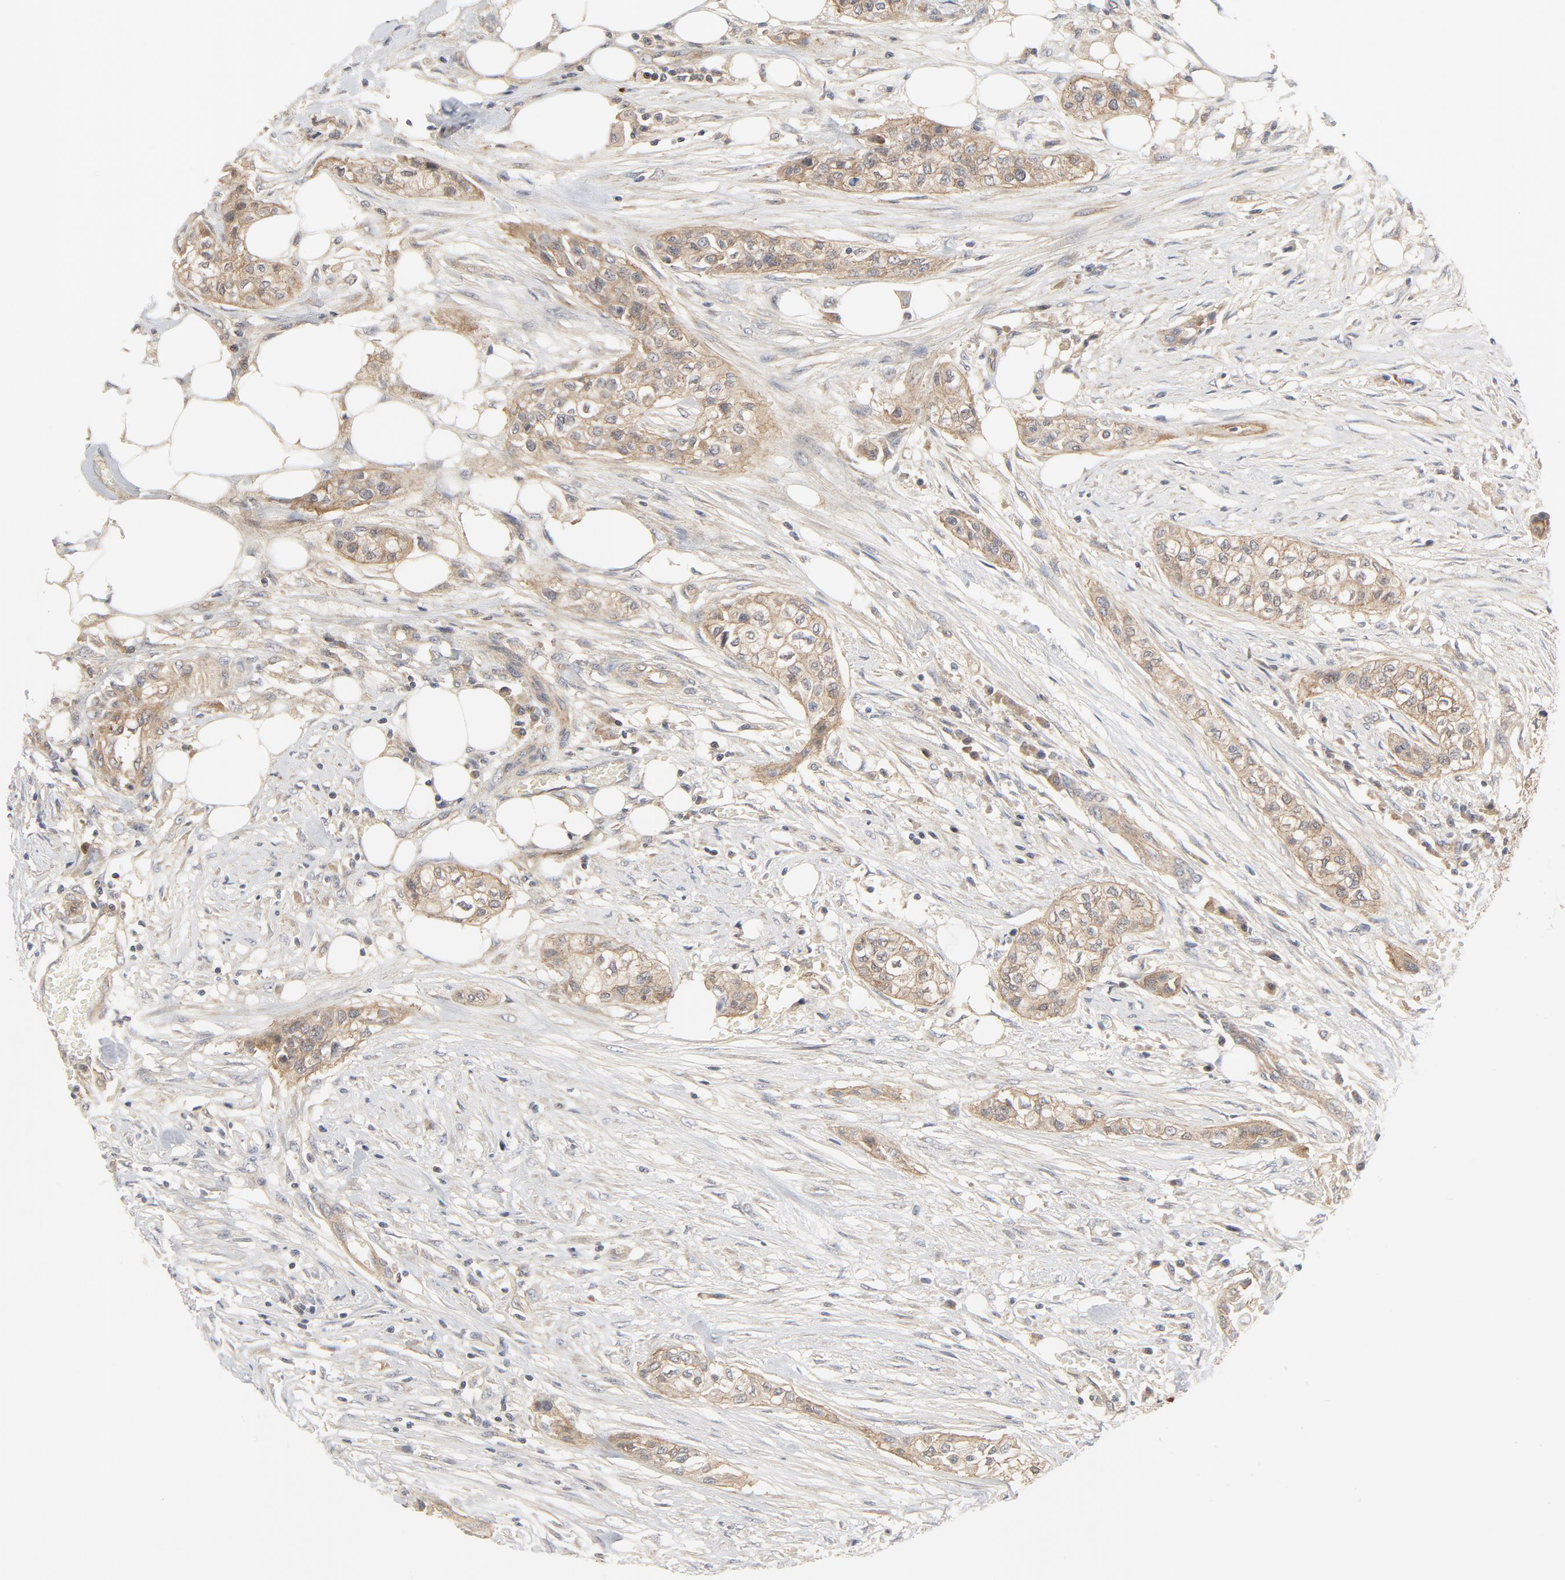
{"staining": {"intensity": "weak", "quantity": ">75%", "location": "cytoplasmic/membranous"}, "tissue": "urothelial cancer", "cell_type": "Tumor cells", "image_type": "cancer", "snomed": [{"axis": "morphology", "description": "Urothelial carcinoma, High grade"}, {"axis": "topography", "description": "Urinary bladder"}], "caption": "Human urothelial cancer stained with a brown dye shows weak cytoplasmic/membranous positive positivity in approximately >75% of tumor cells.", "gene": "MAP2K7", "patient": {"sex": "male", "age": 74}}